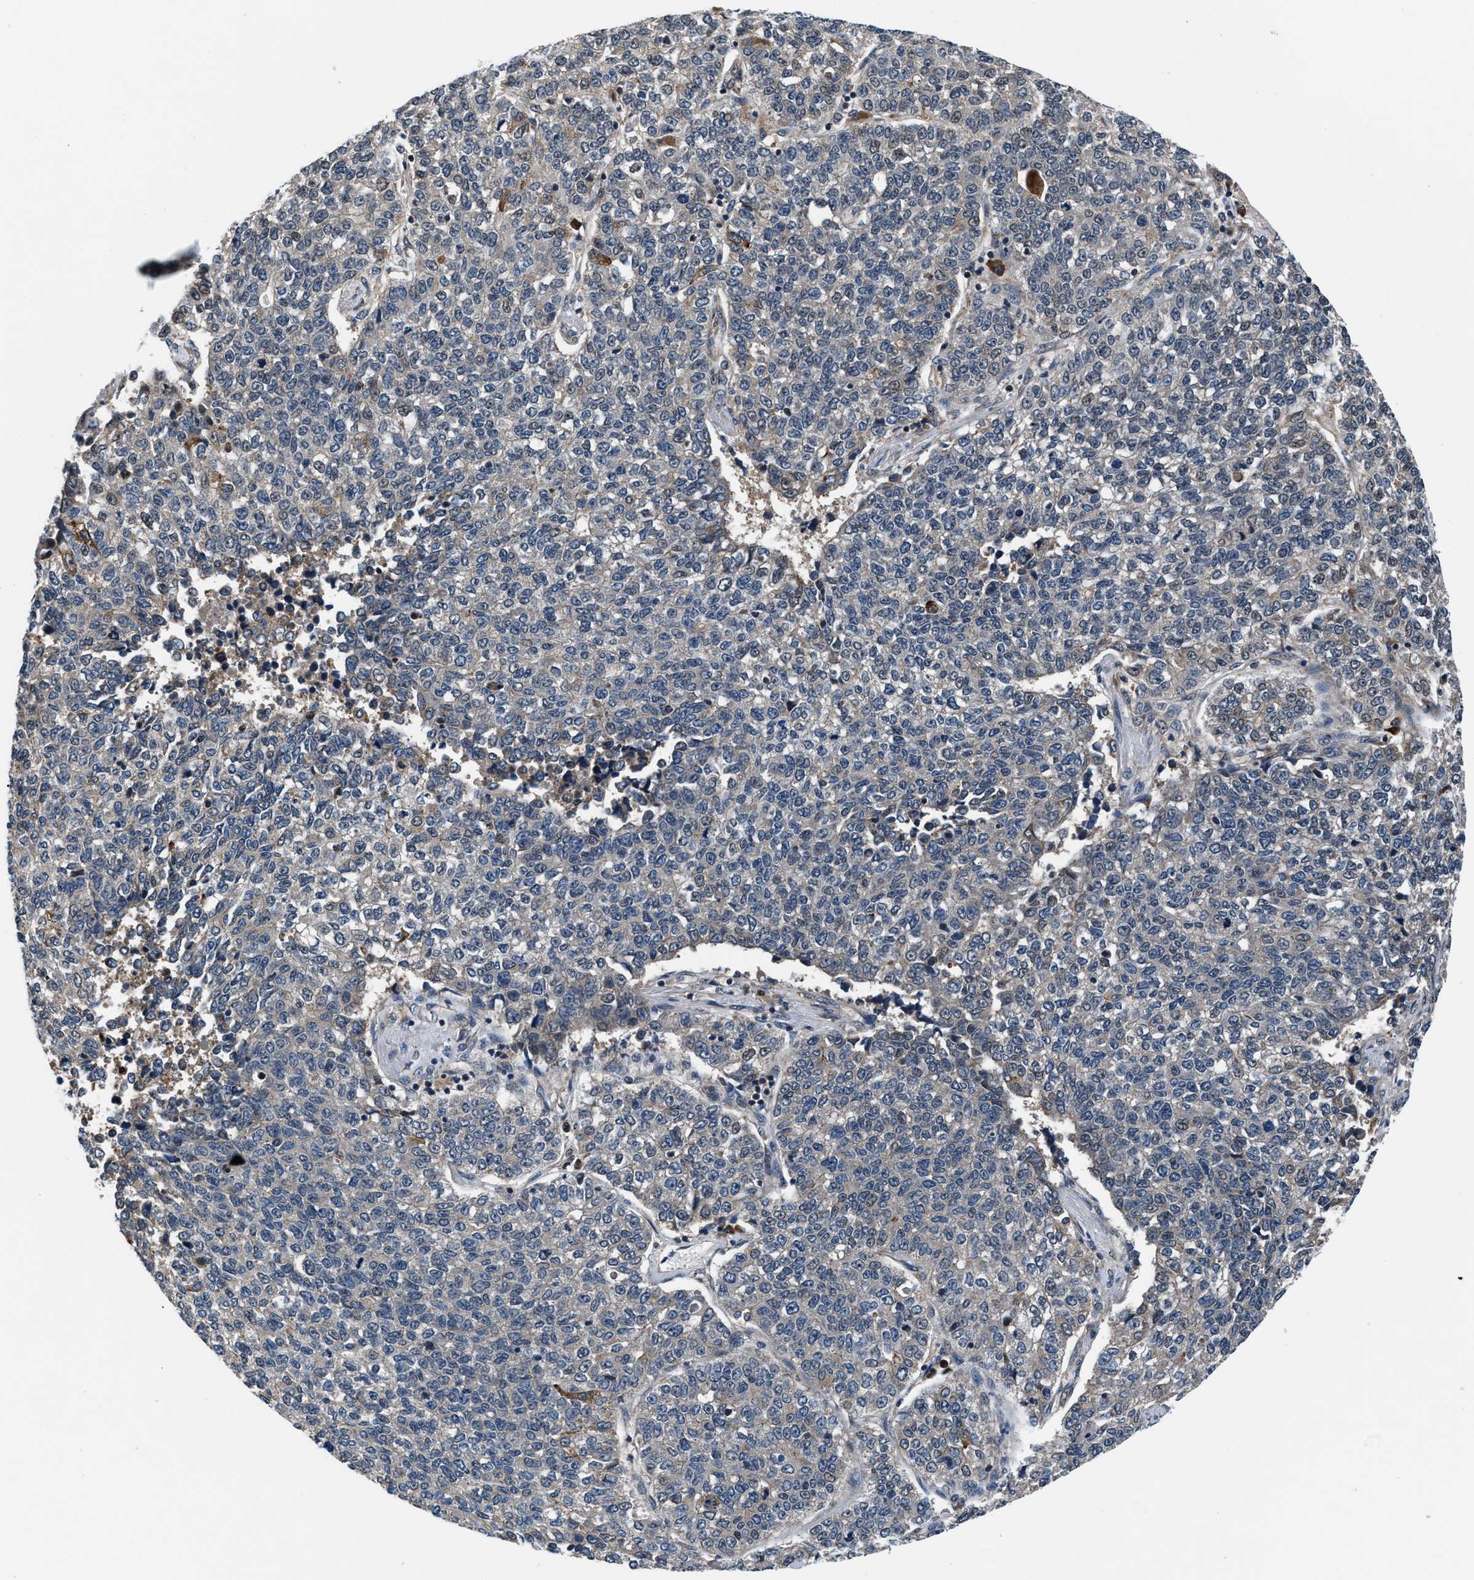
{"staining": {"intensity": "weak", "quantity": "<25%", "location": "cytoplasmic/membranous"}, "tissue": "lung cancer", "cell_type": "Tumor cells", "image_type": "cancer", "snomed": [{"axis": "morphology", "description": "Adenocarcinoma, NOS"}, {"axis": "topography", "description": "Lung"}], "caption": "Adenocarcinoma (lung) was stained to show a protein in brown. There is no significant positivity in tumor cells.", "gene": "PRPSAP2", "patient": {"sex": "male", "age": 49}}